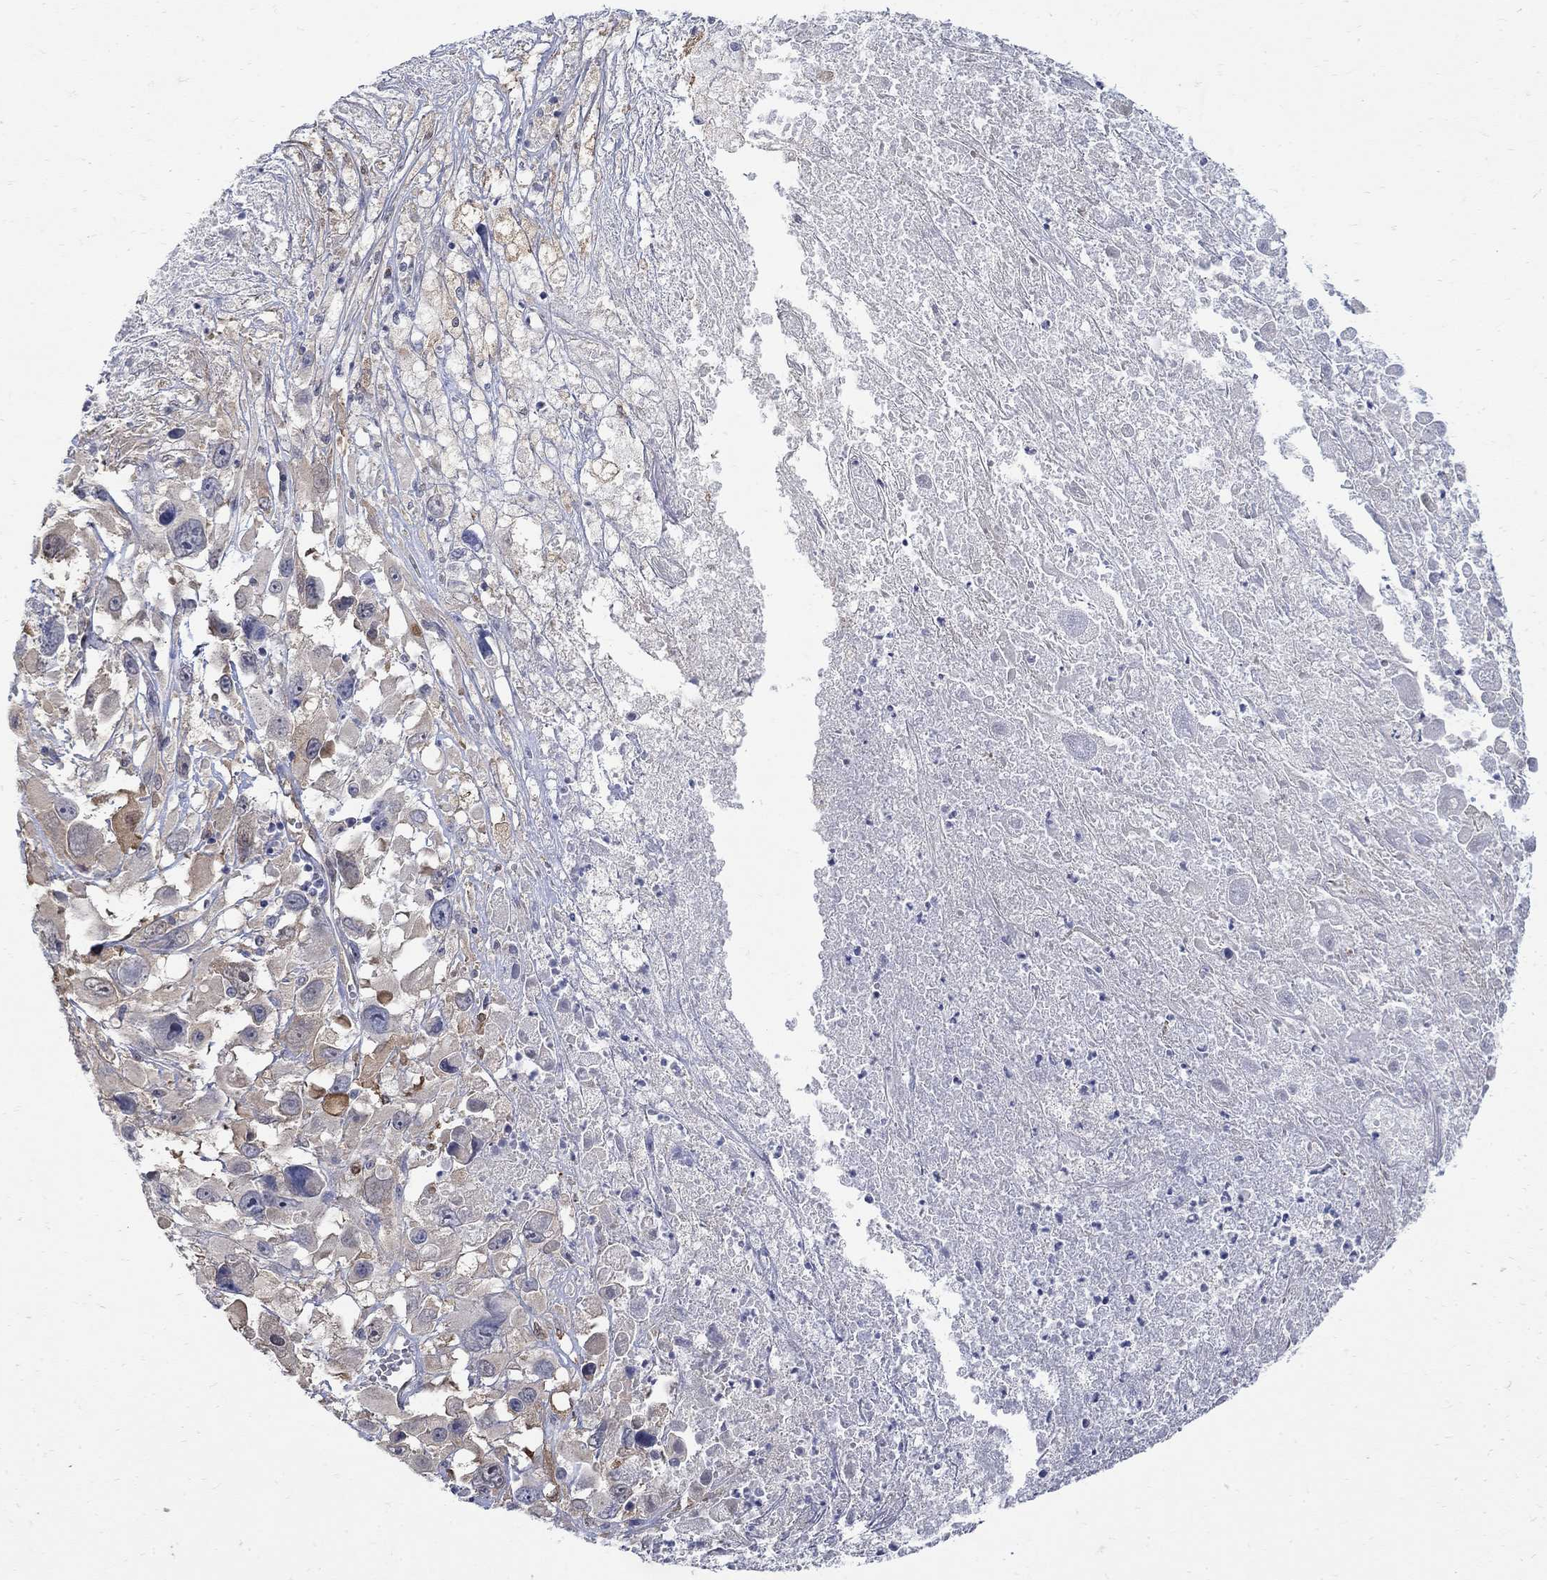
{"staining": {"intensity": "weak", "quantity": "25%-75%", "location": "cytoplasmic/membranous"}, "tissue": "melanoma", "cell_type": "Tumor cells", "image_type": "cancer", "snomed": [{"axis": "morphology", "description": "Malignant melanoma, Metastatic site"}, {"axis": "topography", "description": "Lymph node"}], "caption": "Malignant melanoma (metastatic site) stained with DAB (3,3'-diaminobenzidine) IHC demonstrates low levels of weak cytoplasmic/membranous staining in about 25%-75% of tumor cells. The protein of interest is shown in brown color, while the nuclei are stained blue.", "gene": "TGM2", "patient": {"sex": "male", "age": 50}}